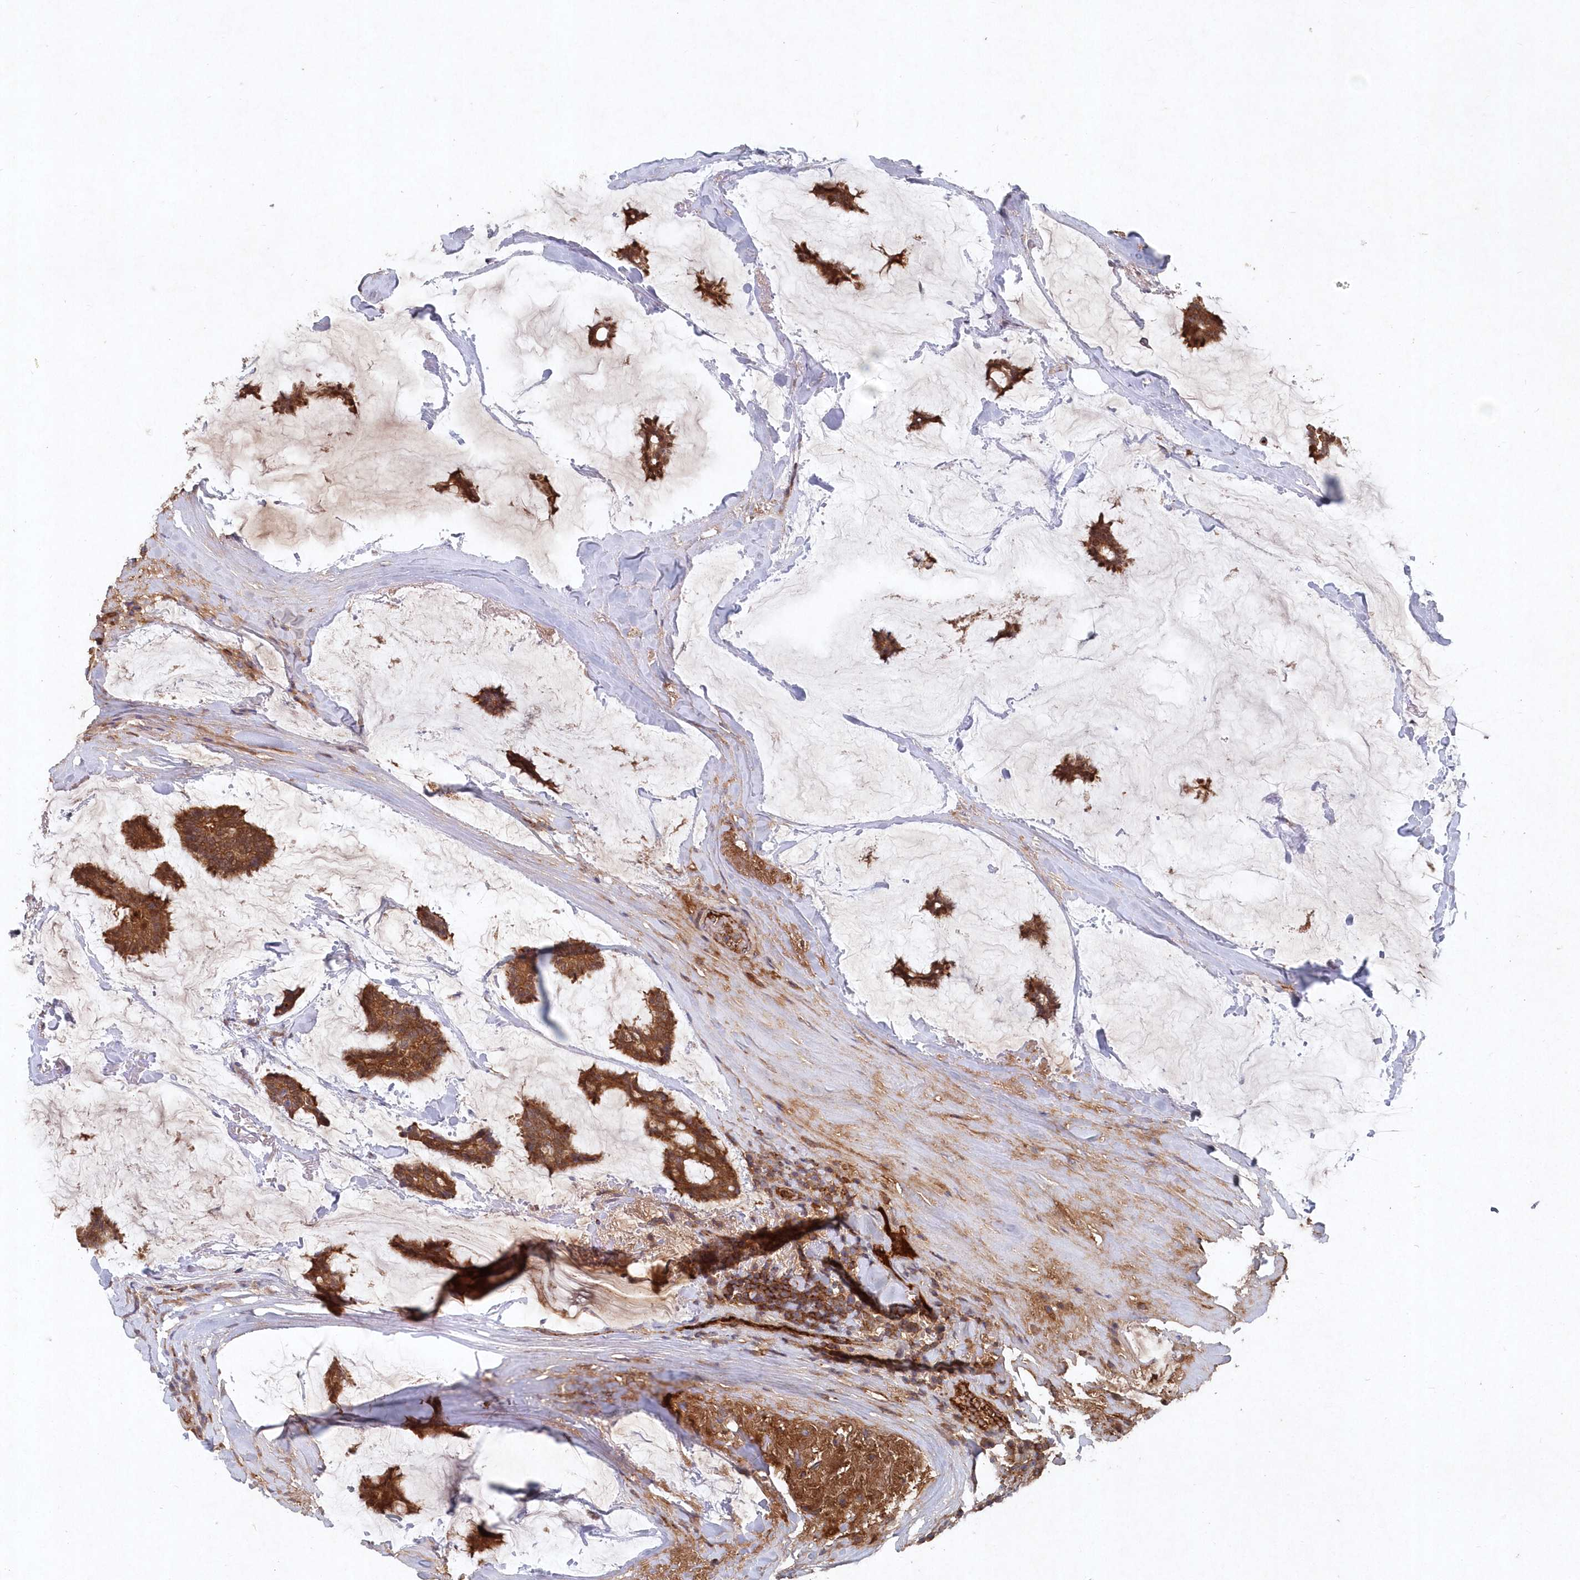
{"staining": {"intensity": "moderate", "quantity": ">75%", "location": "cytoplasmic/membranous"}, "tissue": "breast cancer", "cell_type": "Tumor cells", "image_type": "cancer", "snomed": [{"axis": "morphology", "description": "Duct carcinoma"}, {"axis": "topography", "description": "Breast"}], "caption": "This is an image of immunohistochemistry staining of breast cancer, which shows moderate expression in the cytoplasmic/membranous of tumor cells.", "gene": "ABHD14B", "patient": {"sex": "female", "age": 93}}